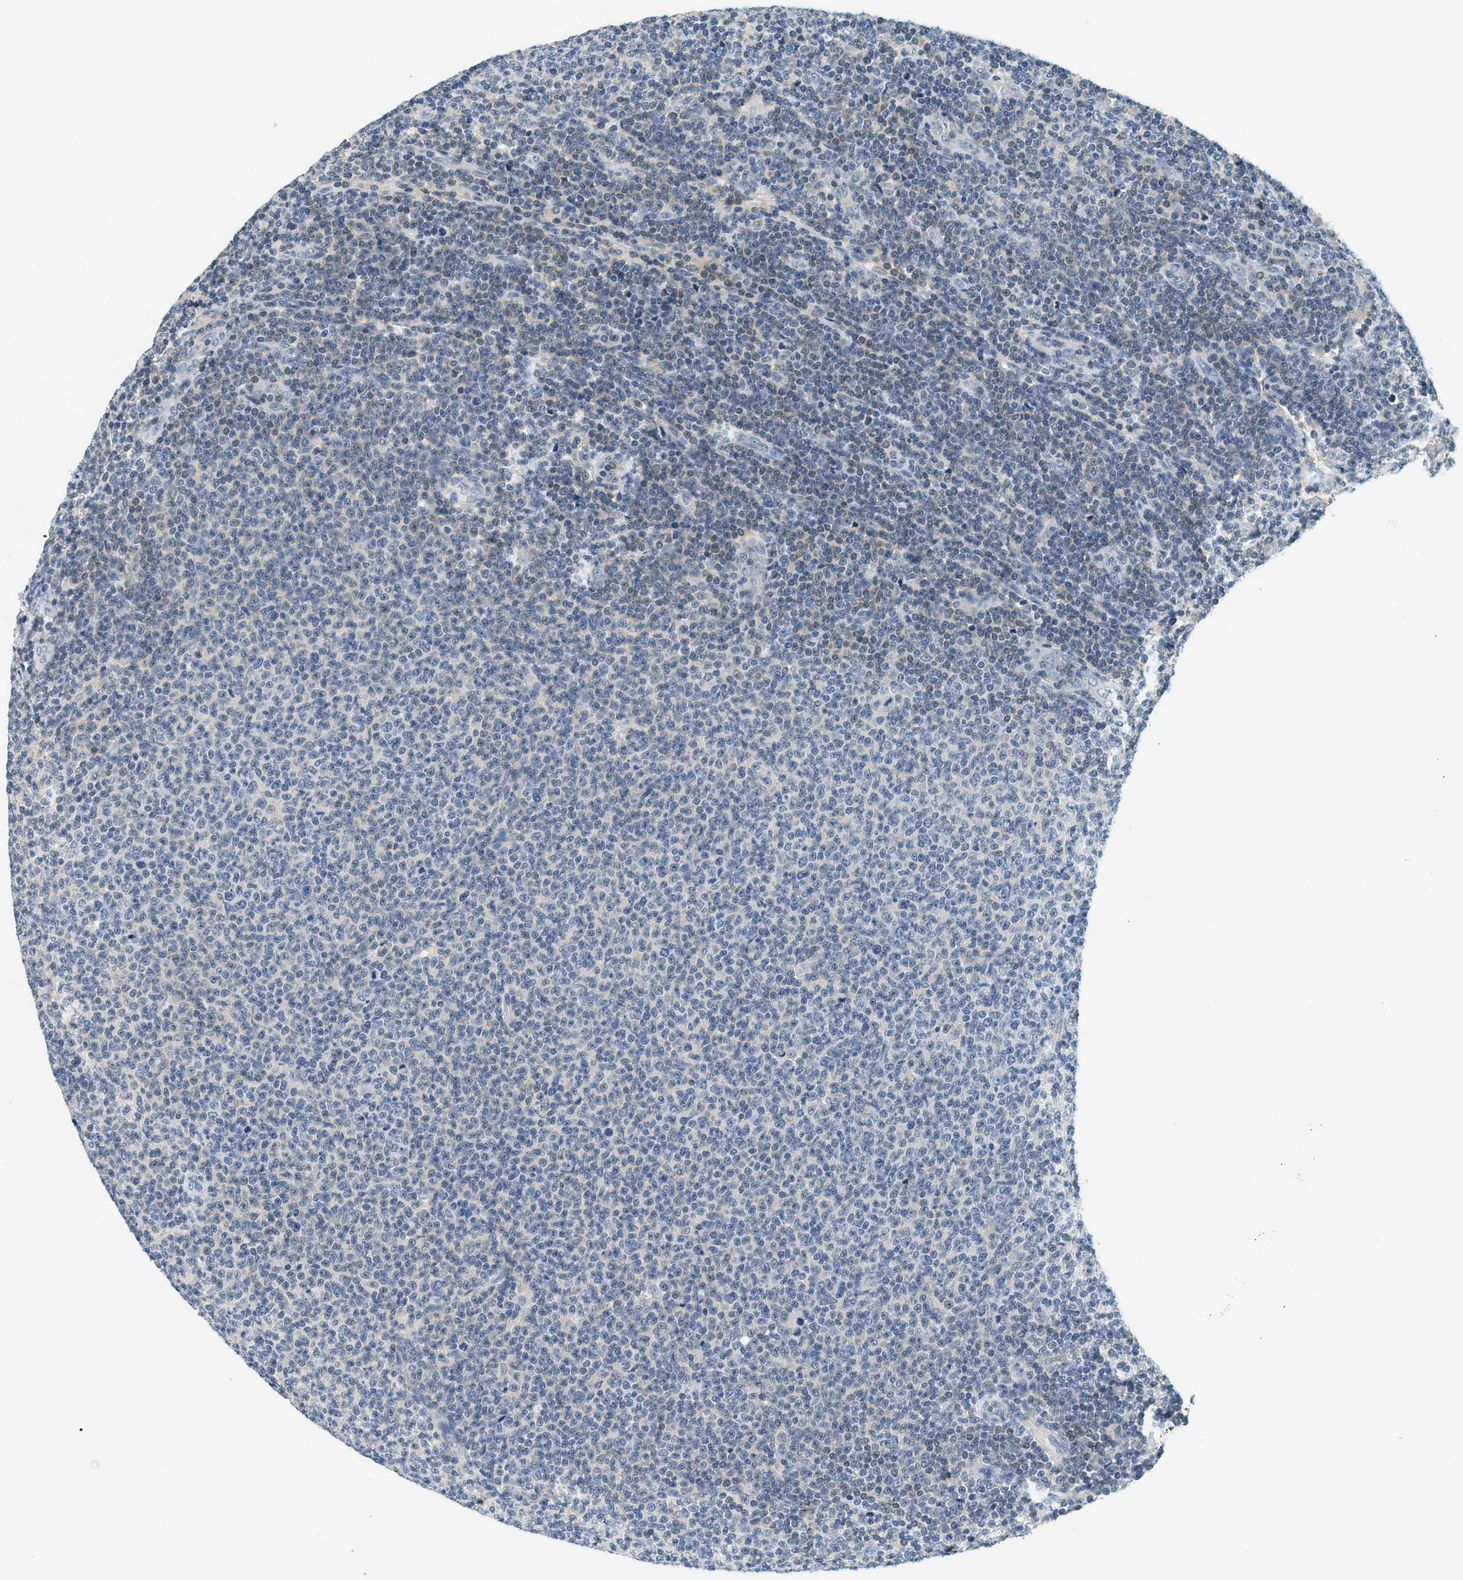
{"staining": {"intensity": "weak", "quantity": "<25%", "location": "cytoplasmic/membranous"}, "tissue": "lymphoma", "cell_type": "Tumor cells", "image_type": "cancer", "snomed": [{"axis": "morphology", "description": "Malignant lymphoma, non-Hodgkin's type, Low grade"}, {"axis": "topography", "description": "Lymph node"}], "caption": "This image is of malignant lymphoma, non-Hodgkin's type (low-grade) stained with immunohistochemistry (IHC) to label a protein in brown with the nuclei are counter-stained blue. There is no expression in tumor cells.", "gene": "RASGRP2", "patient": {"sex": "male", "age": 66}}